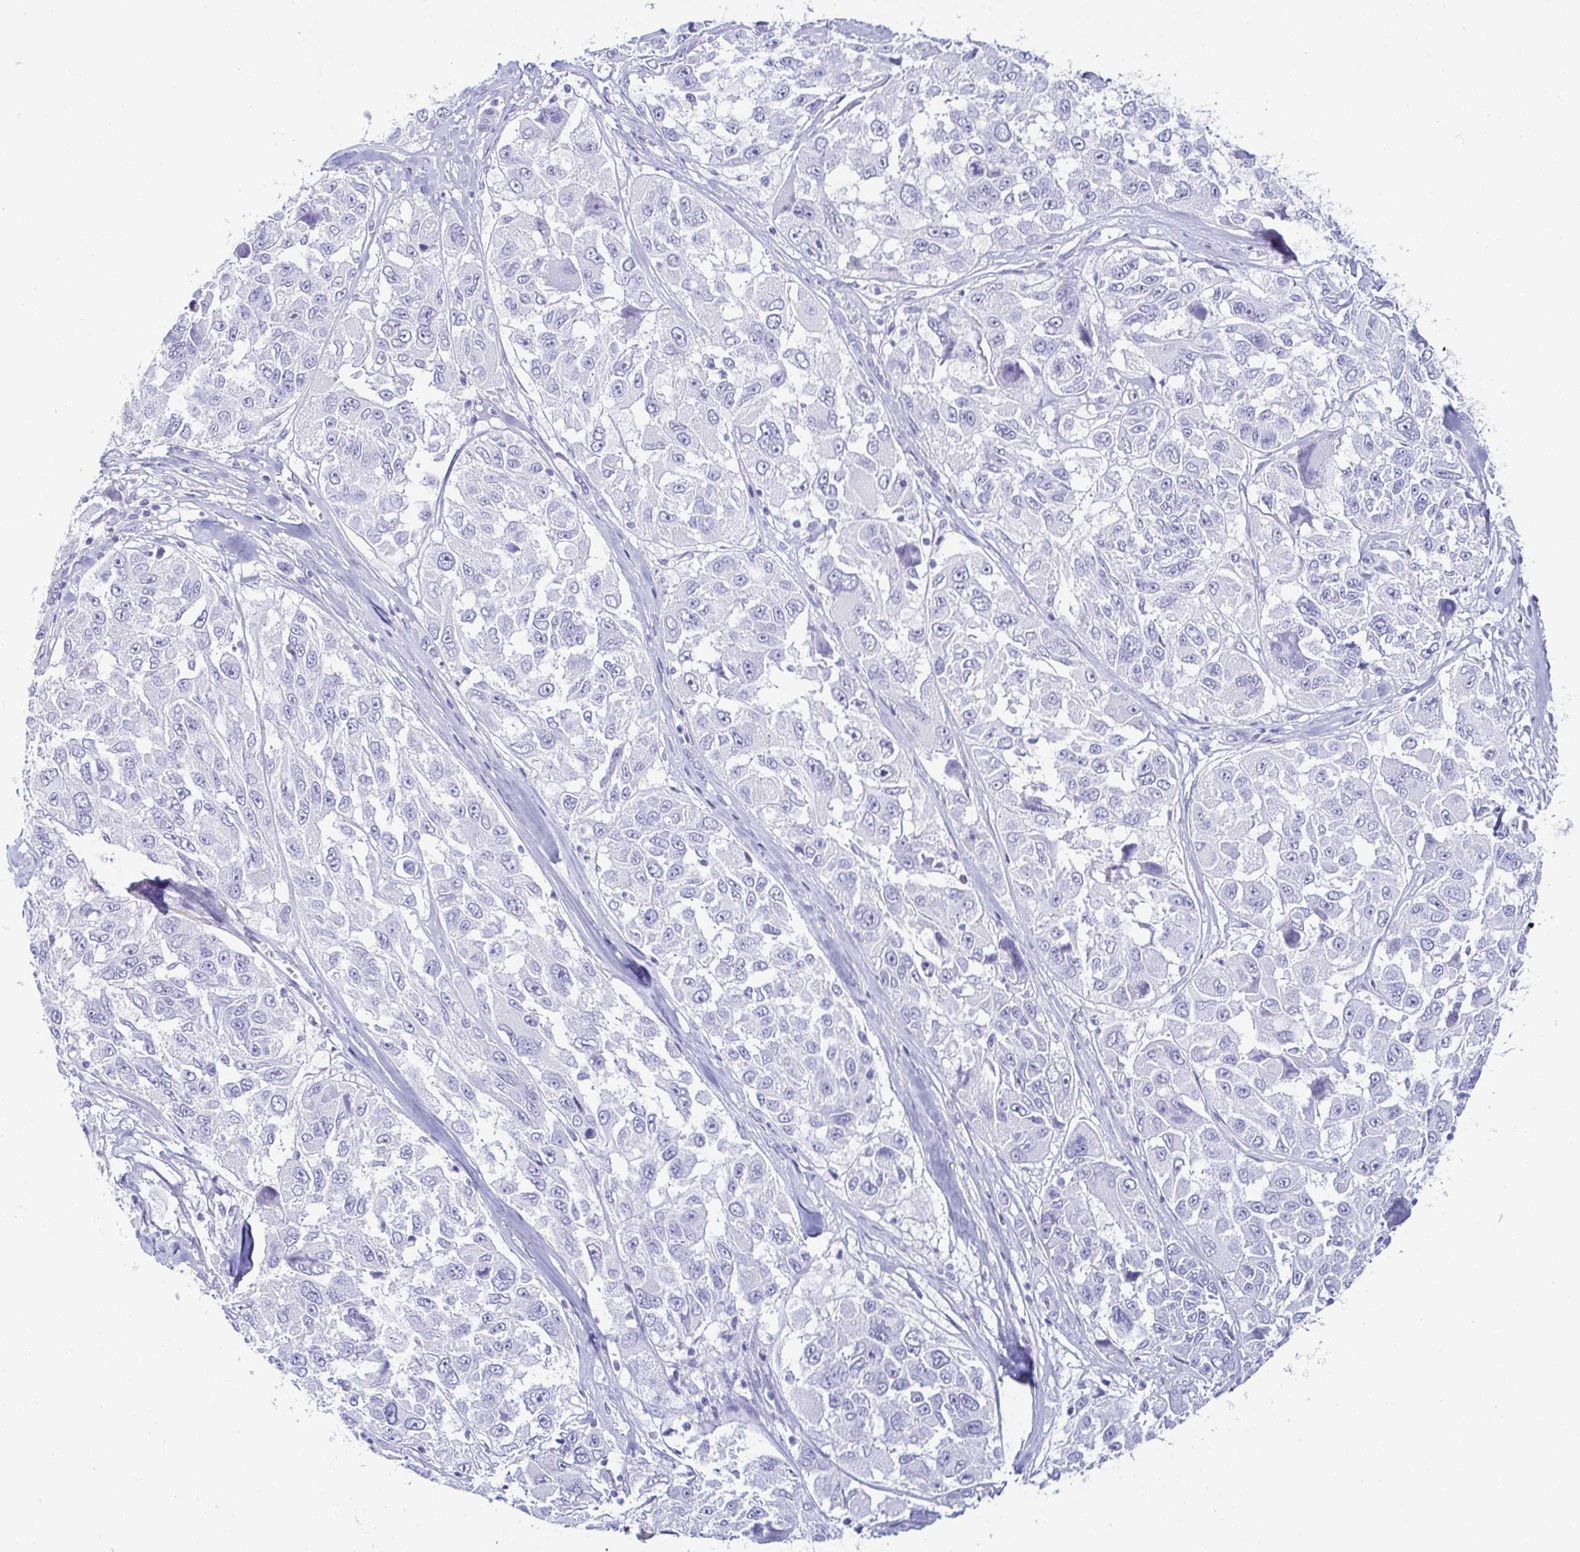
{"staining": {"intensity": "negative", "quantity": "none", "location": "none"}, "tissue": "melanoma", "cell_type": "Tumor cells", "image_type": "cancer", "snomed": [{"axis": "morphology", "description": "Malignant melanoma, NOS"}, {"axis": "topography", "description": "Skin"}], "caption": "This is an immunohistochemistry (IHC) image of melanoma. There is no staining in tumor cells.", "gene": "ZG16B", "patient": {"sex": "female", "age": 66}}